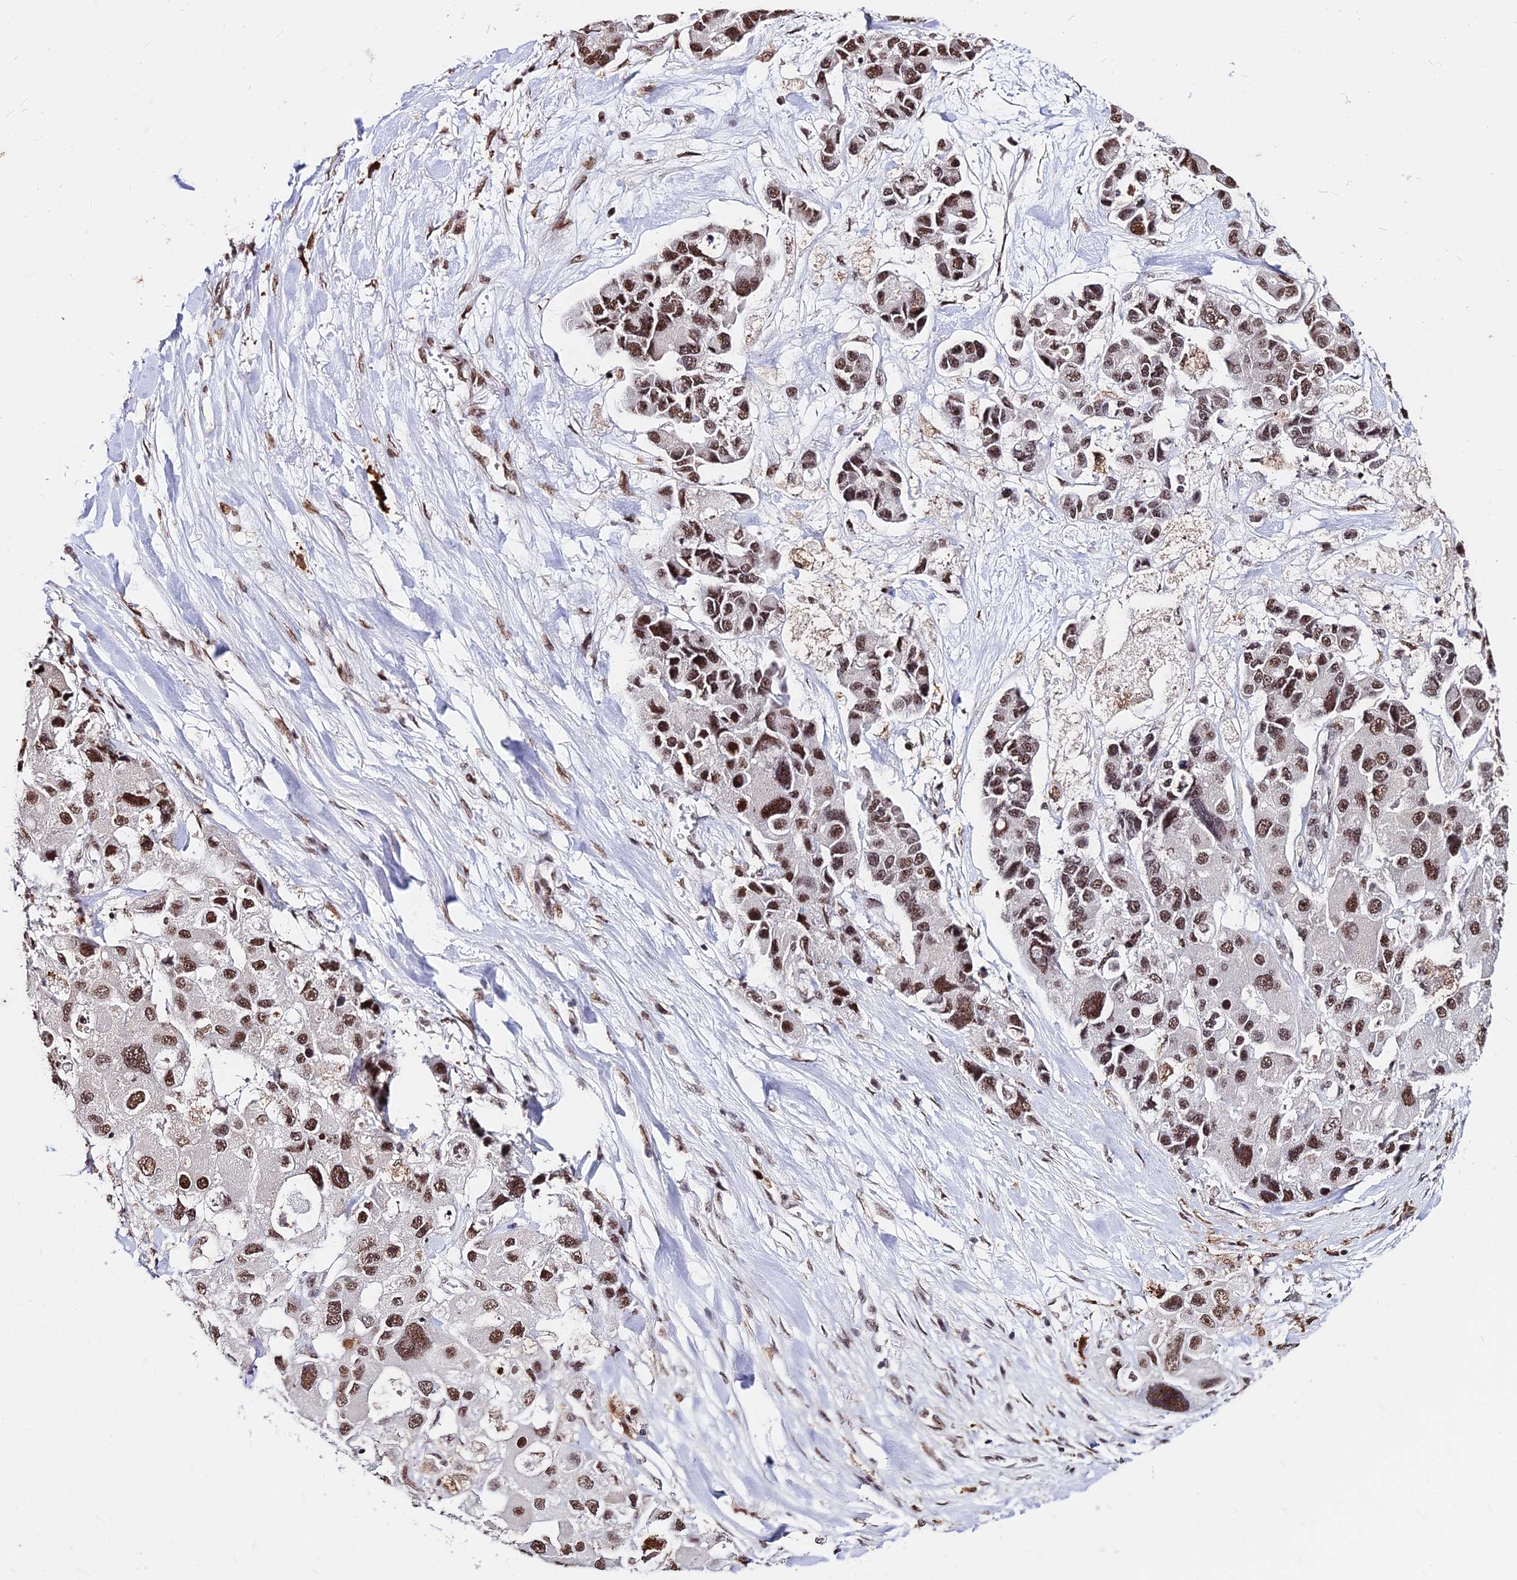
{"staining": {"intensity": "moderate", "quantity": ">75%", "location": "nuclear"}, "tissue": "lung cancer", "cell_type": "Tumor cells", "image_type": "cancer", "snomed": [{"axis": "morphology", "description": "Adenocarcinoma, NOS"}, {"axis": "topography", "description": "Lung"}], "caption": "Immunohistochemistry (IHC) of human lung adenocarcinoma demonstrates medium levels of moderate nuclear staining in about >75% of tumor cells.", "gene": "ZBED4", "patient": {"sex": "female", "age": 54}}